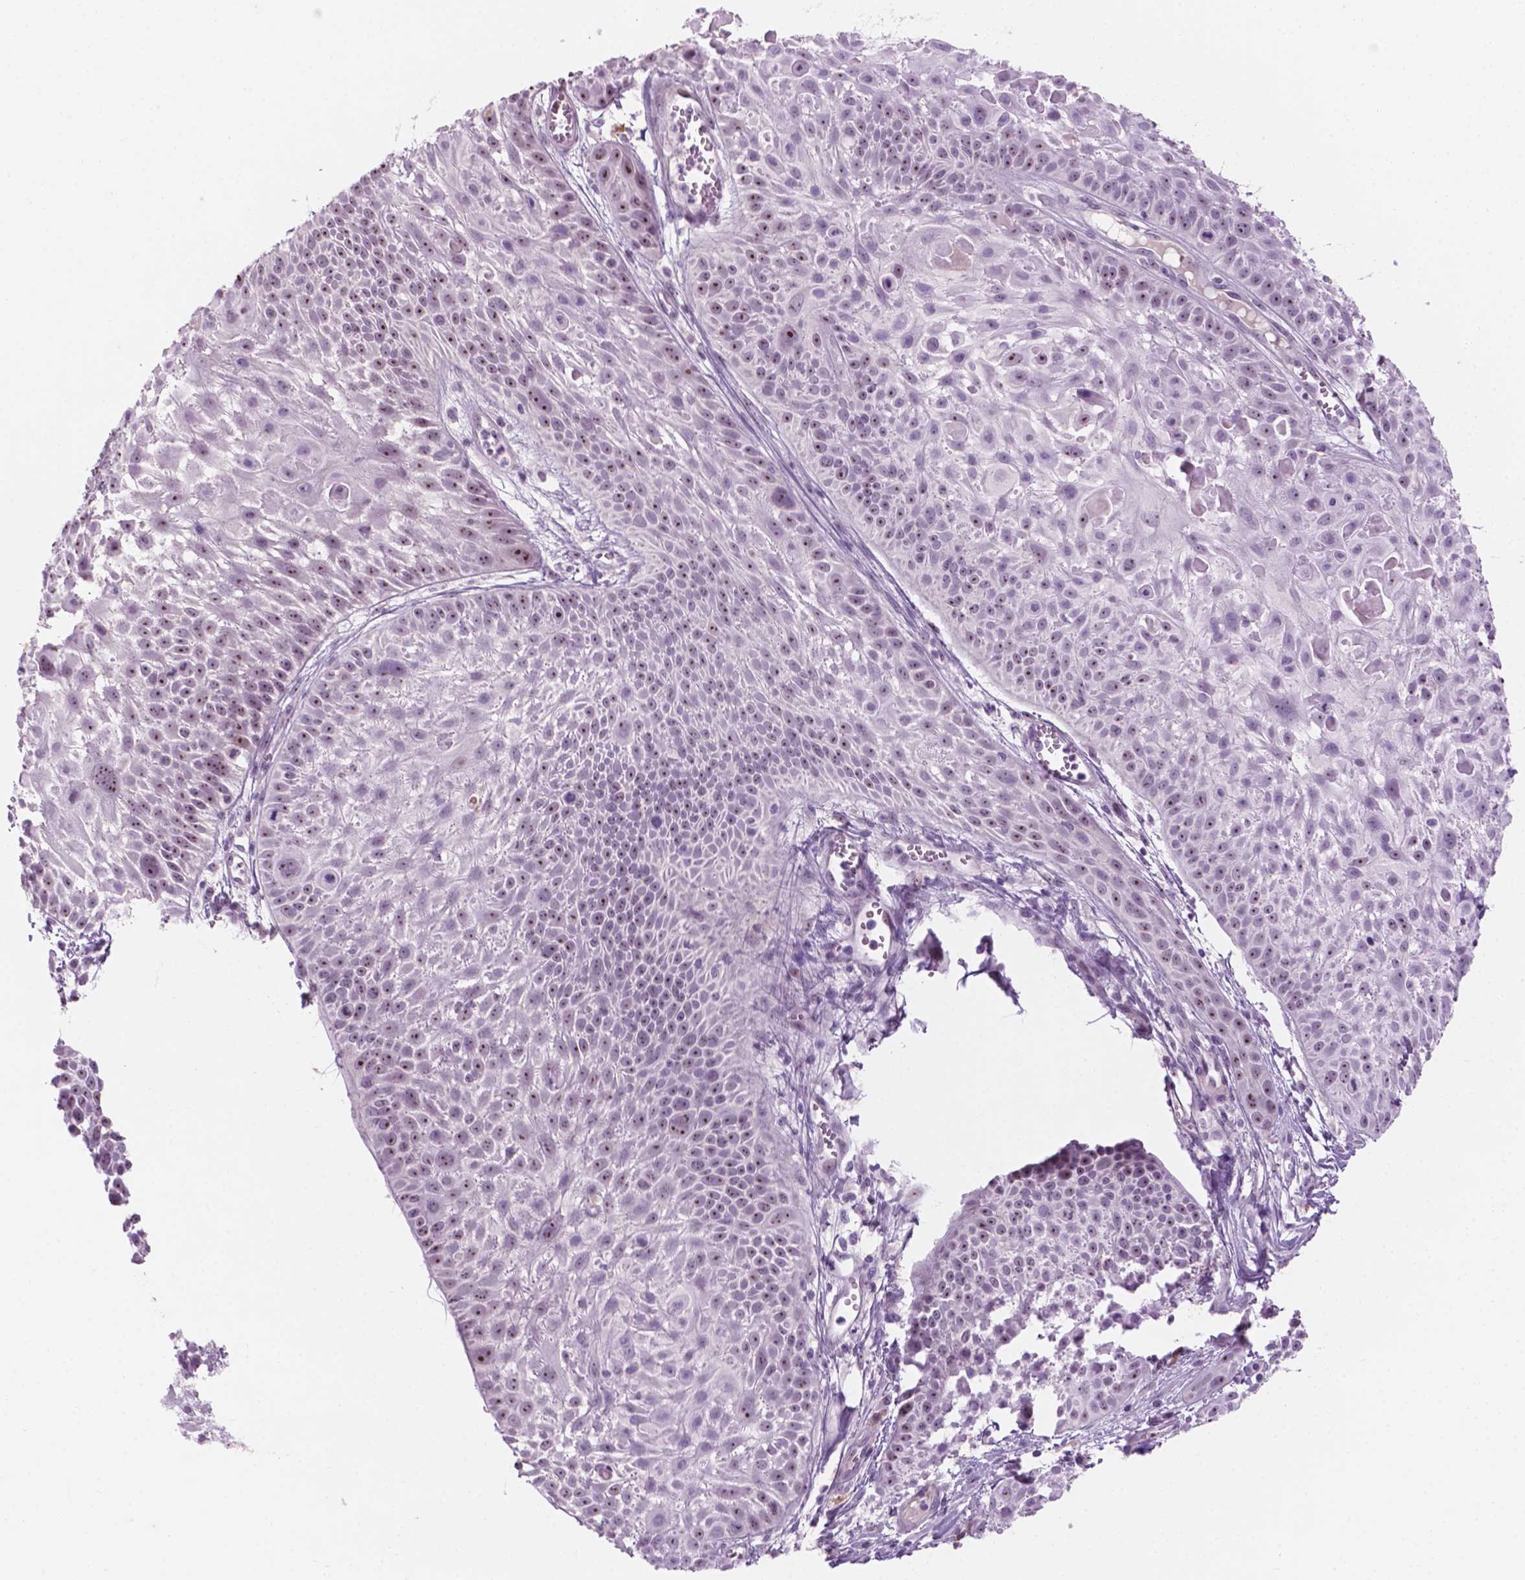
{"staining": {"intensity": "moderate", "quantity": "25%-75%", "location": "nuclear"}, "tissue": "skin cancer", "cell_type": "Tumor cells", "image_type": "cancer", "snomed": [{"axis": "morphology", "description": "Squamous cell carcinoma, NOS"}, {"axis": "topography", "description": "Skin"}, {"axis": "topography", "description": "Anal"}], "caption": "A medium amount of moderate nuclear expression is appreciated in approximately 25%-75% of tumor cells in squamous cell carcinoma (skin) tissue. (DAB (3,3'-diaminobenzidine) IHC with brightfield microscopy, high magnification).", "gene": "ZNF853", "patient": {"sex": "female", "age": 75}}